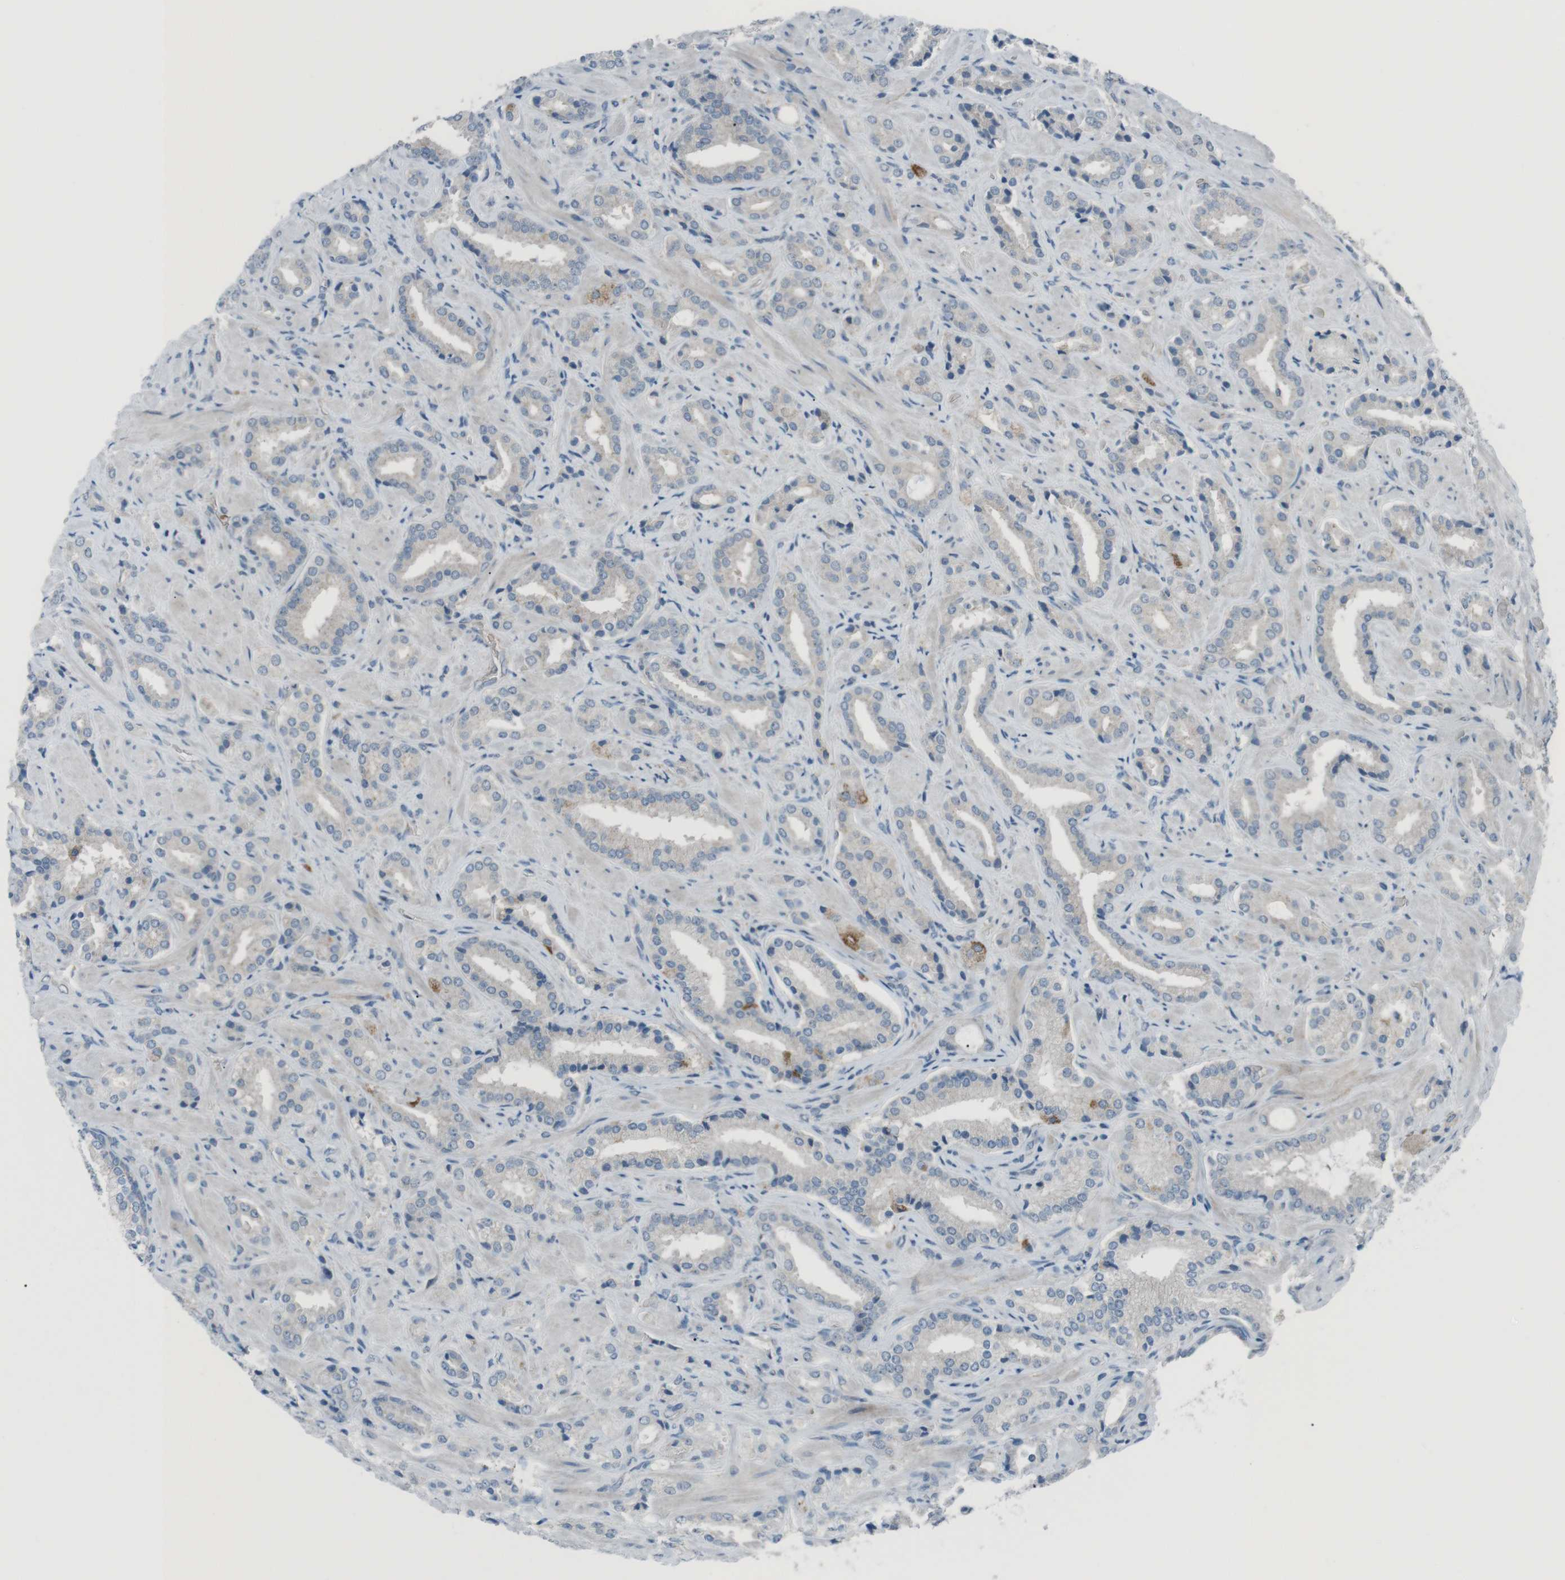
{"staining": {"intensity": "negative", "quantity": "none", "location": "none"}, "tissue": "prostate cancer", "cell_type": "Tumor cells", "image_type": "cancer", "snomed": [{"axis": "morphology", "description": "Adenocarcinoma, High grade"}, {"axis": "topography", "description": "Prostate"}], "caption": "Tumor cells are negative for brown protein staining in adenocarcinoma (high-grade) (prostate).", "gene": "SPTA1", "patient": {"sex": "male", "age": 64}}